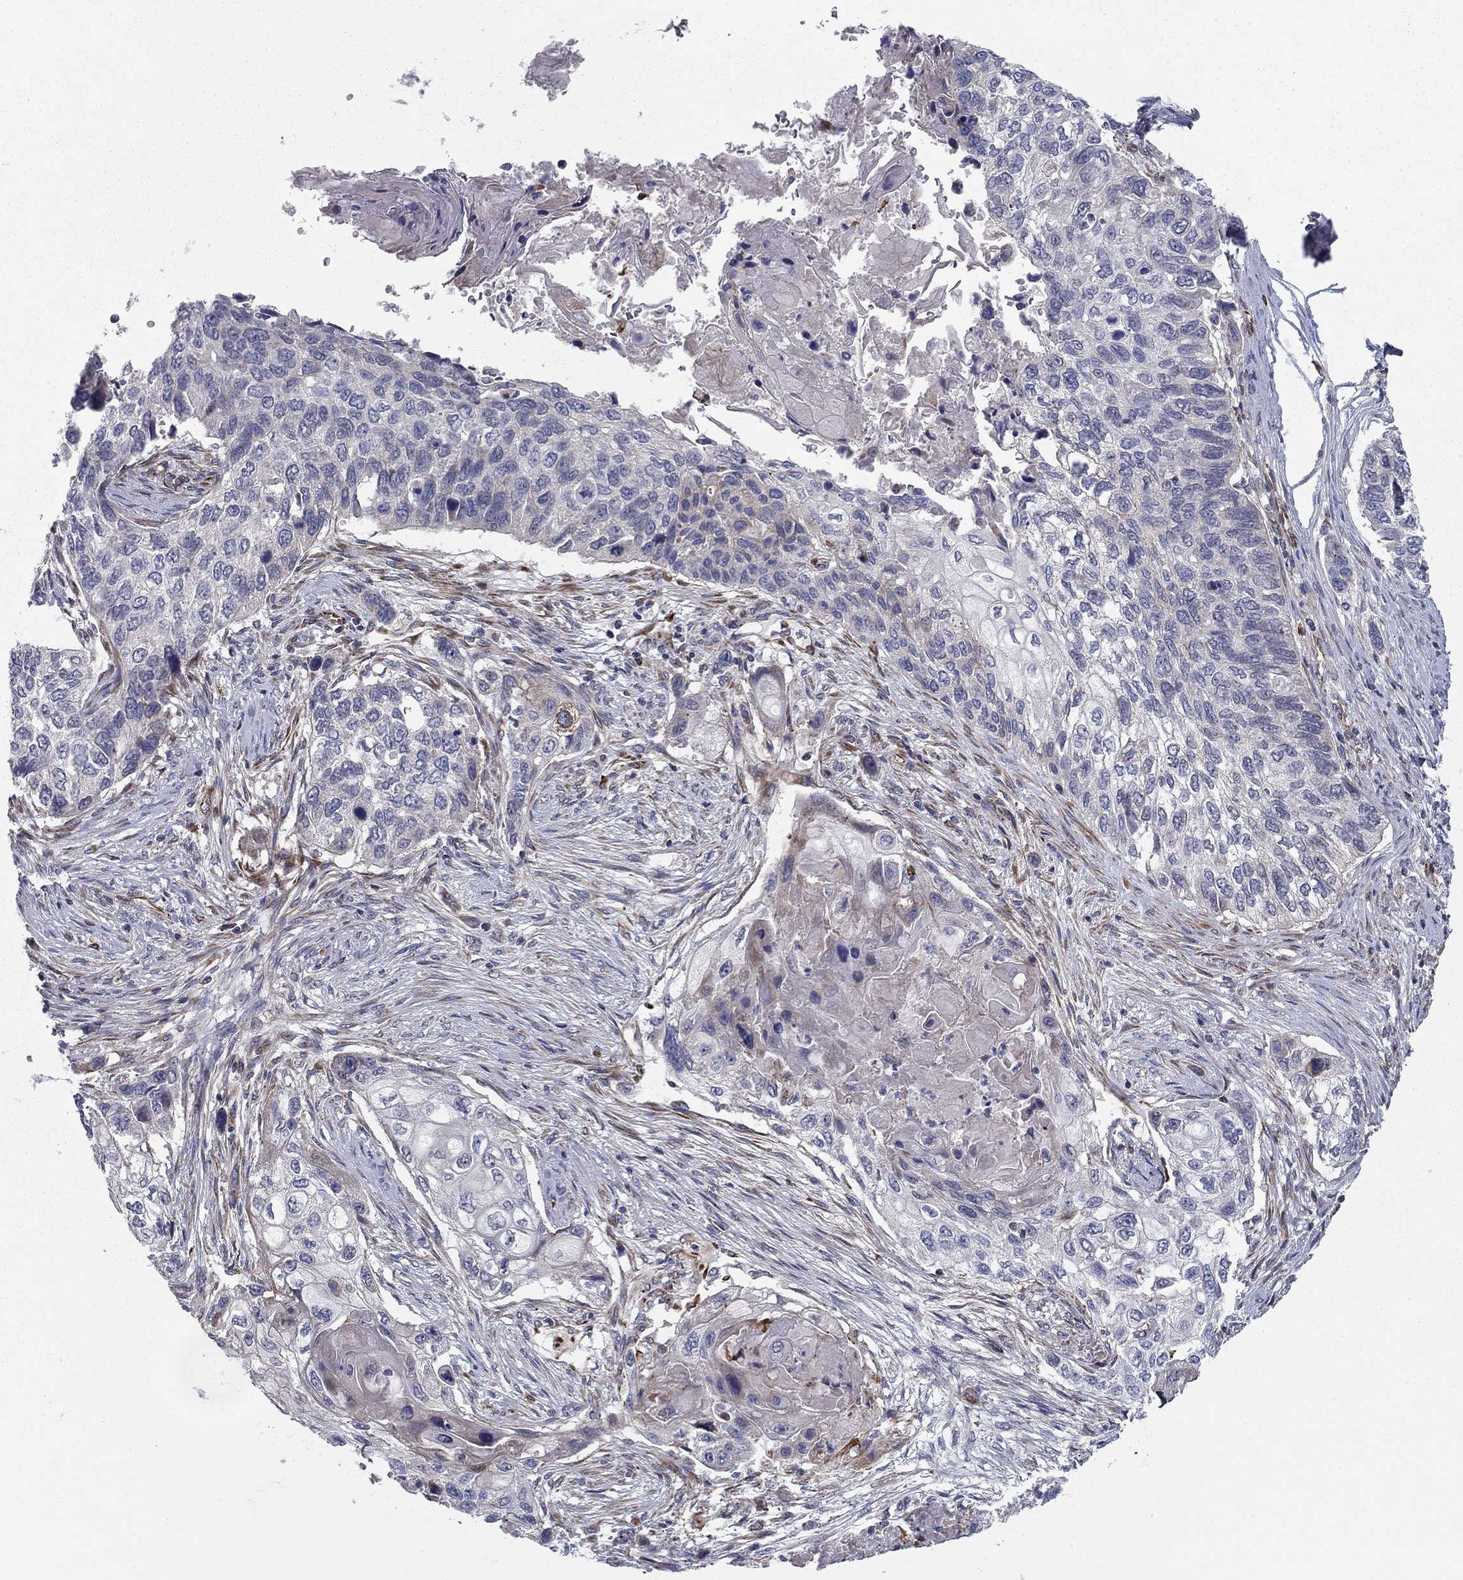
{"staining": {"intensity": "weak", "quantity": "<25%", "location": "cytoplasmic/membranous"}, "tissue": "lung cancer", "cell_type": "Tumor cells", "image_type": "cancer", "snomed": [{"axis": "morphology", "description": "Normal tissue, NOS"}, {"axis": "morphology", "description": "Squamous cell carcinoma, NOS"}, {"axis": "topography", "description": "Bronchus"}, {"axis": "topography", "description": "Lung"}], "caption": "Immunohistochemistry (IHC) of lung cancer (squamous cell carcinoma) demonstrates no positivity in tumor cells.", "gene": "CLSTN1", "patient": {"sex": "male", "age": 69}}